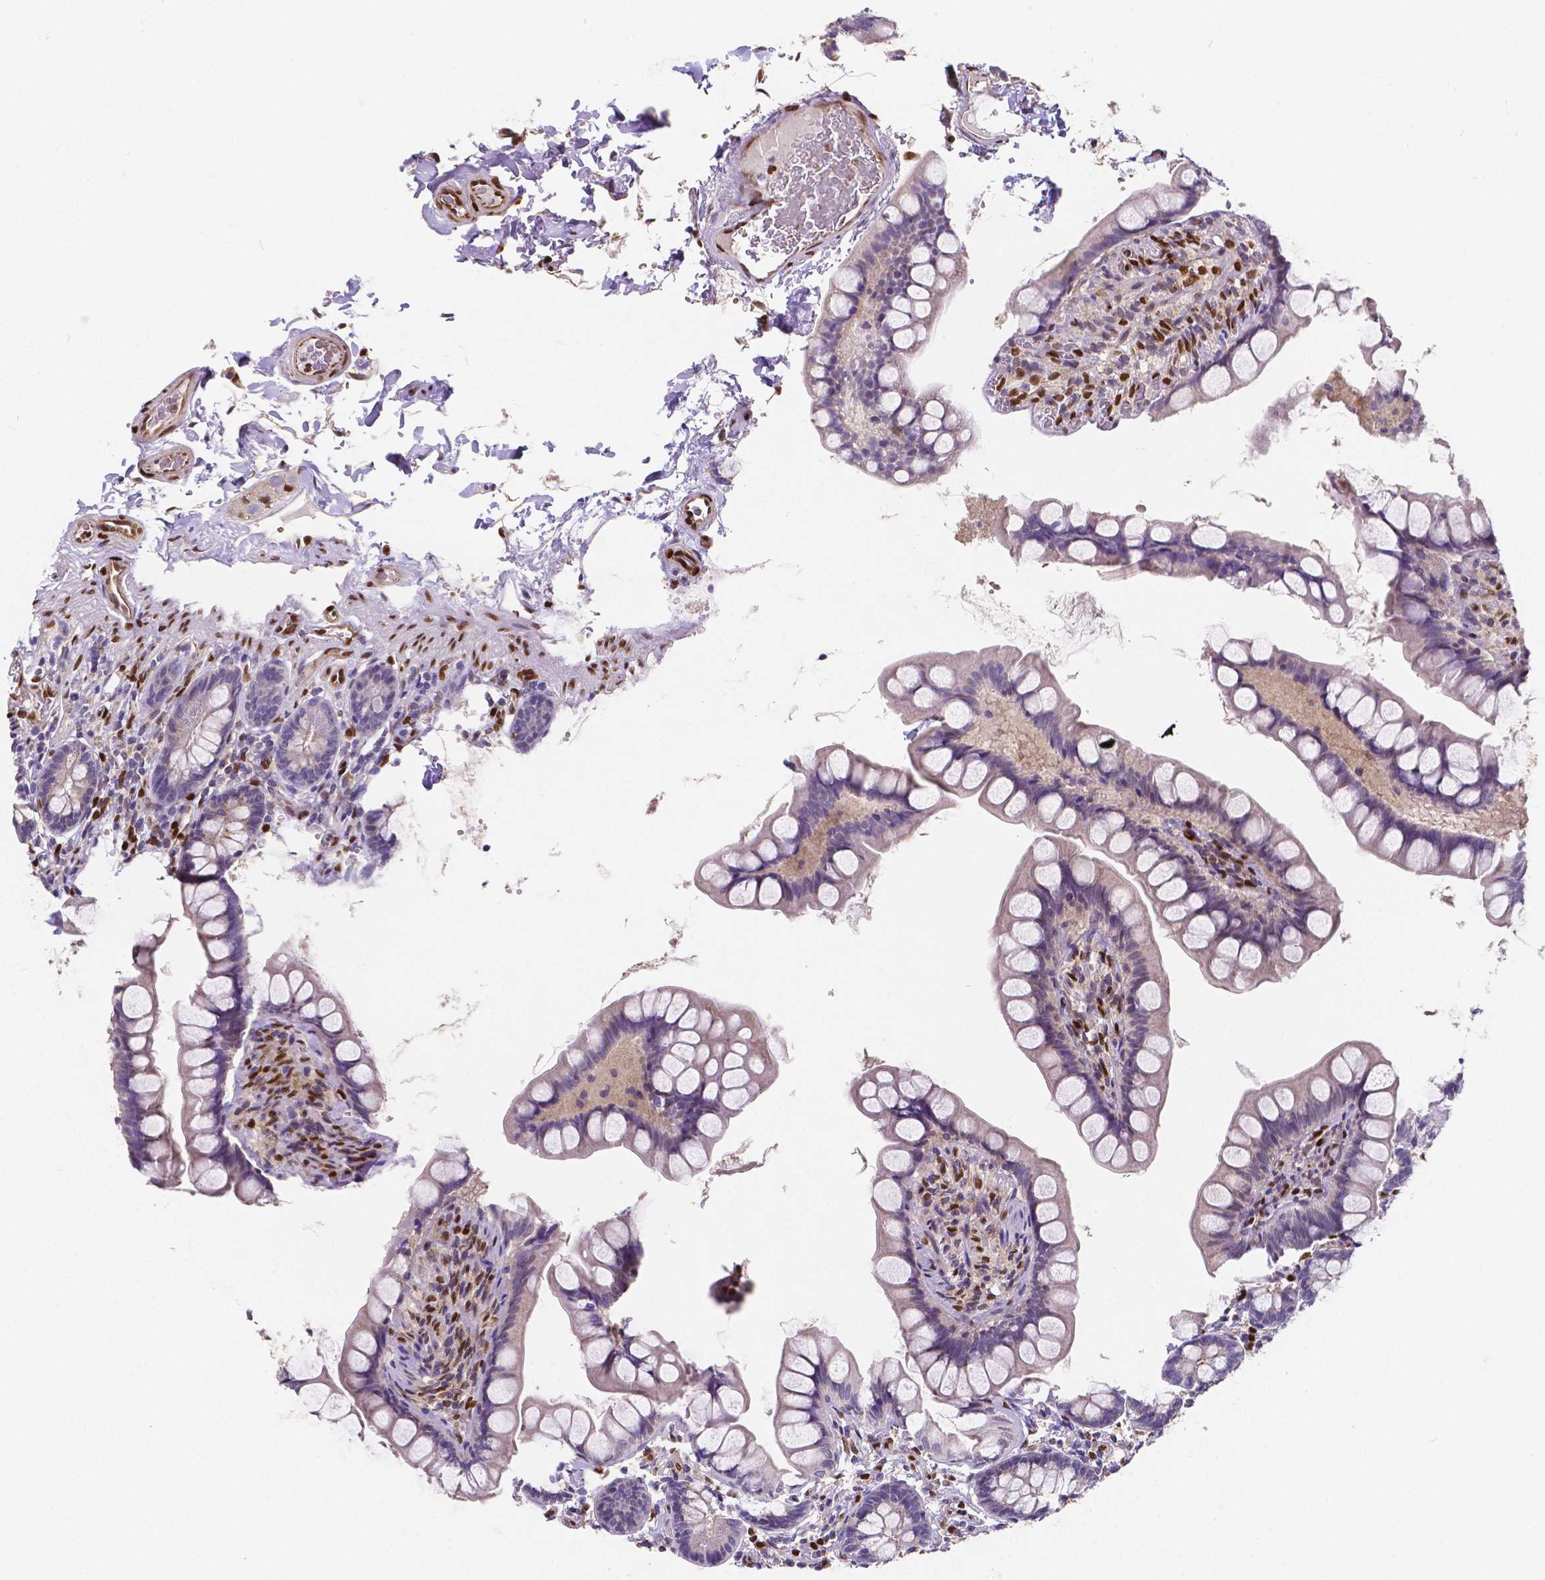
{"staining": {"intensity": "weak", "quantity": "<25%", "location": "cytoplasmic/membranous"}, "tissue": "small intestine", "cell_type": "Glandular cells", "image_type": "normal", "snomed": [{"axis": "morphology", "description": "Normal tissue, NOS"}, {"axis": "topography", "description": "Small intestine"}], "caption": "Immunohistochemistry (IHC) histopathology image of benign small intestine: small intestine stained with DAB displays no significant protein staining in glandular cells.", "gene": "MEF2C", "patient": {"sex": "male", "age": 70}}